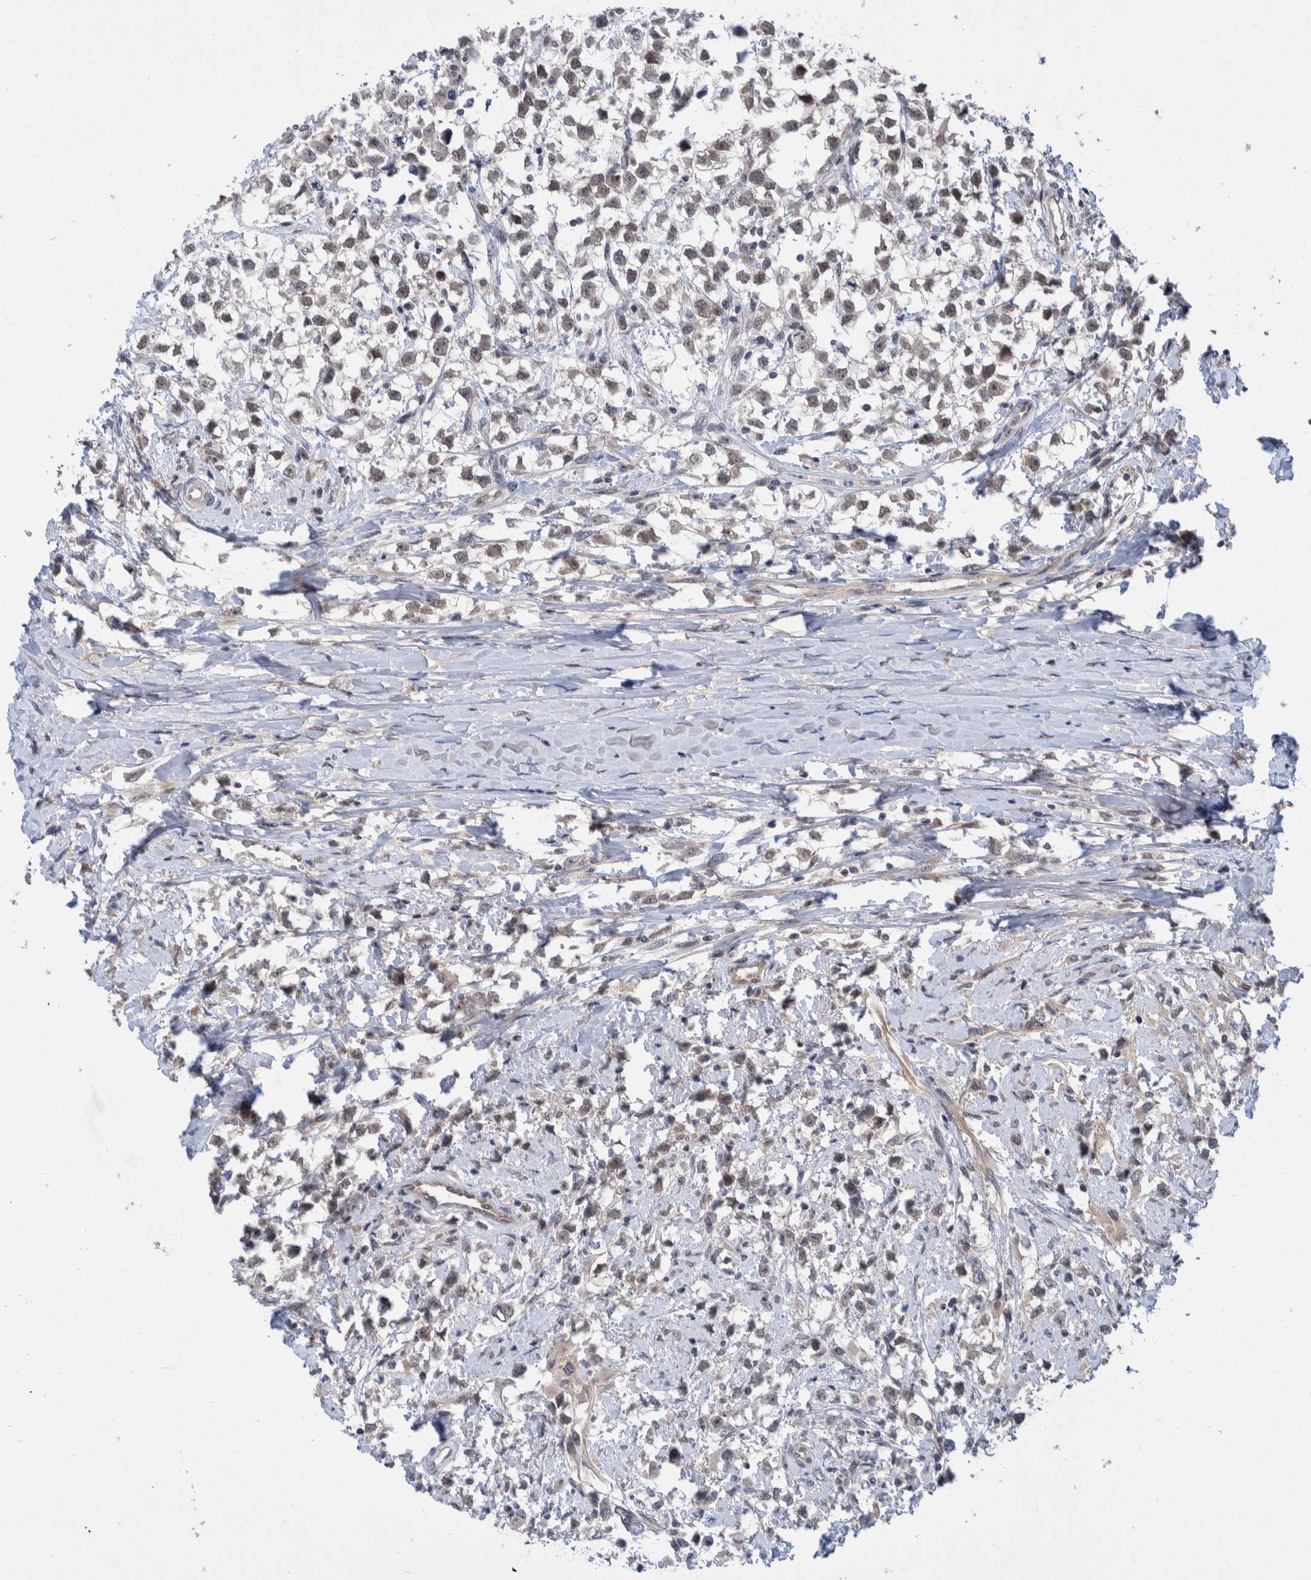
{"staining": {"intensity": "negative", "quantity": "none", "location": "none"}, "tissue": "testis cancer", "cell_type": "Tumor cells", "image_type": "cancer", "snomed": [{"axis": "morphology", "description": "Seminoma, NOS"}, {"axis": "morphology", "description": "Carcinoma, Embryonal, NOS"}, {"axis": "topography", "description": "Testis"}], "caption": "Photomicrograph shows no protein staining in tumor cells of testis cancer tissue.", "gene": "PLPBP", "patient": {"sex": "male", "age": 51}}